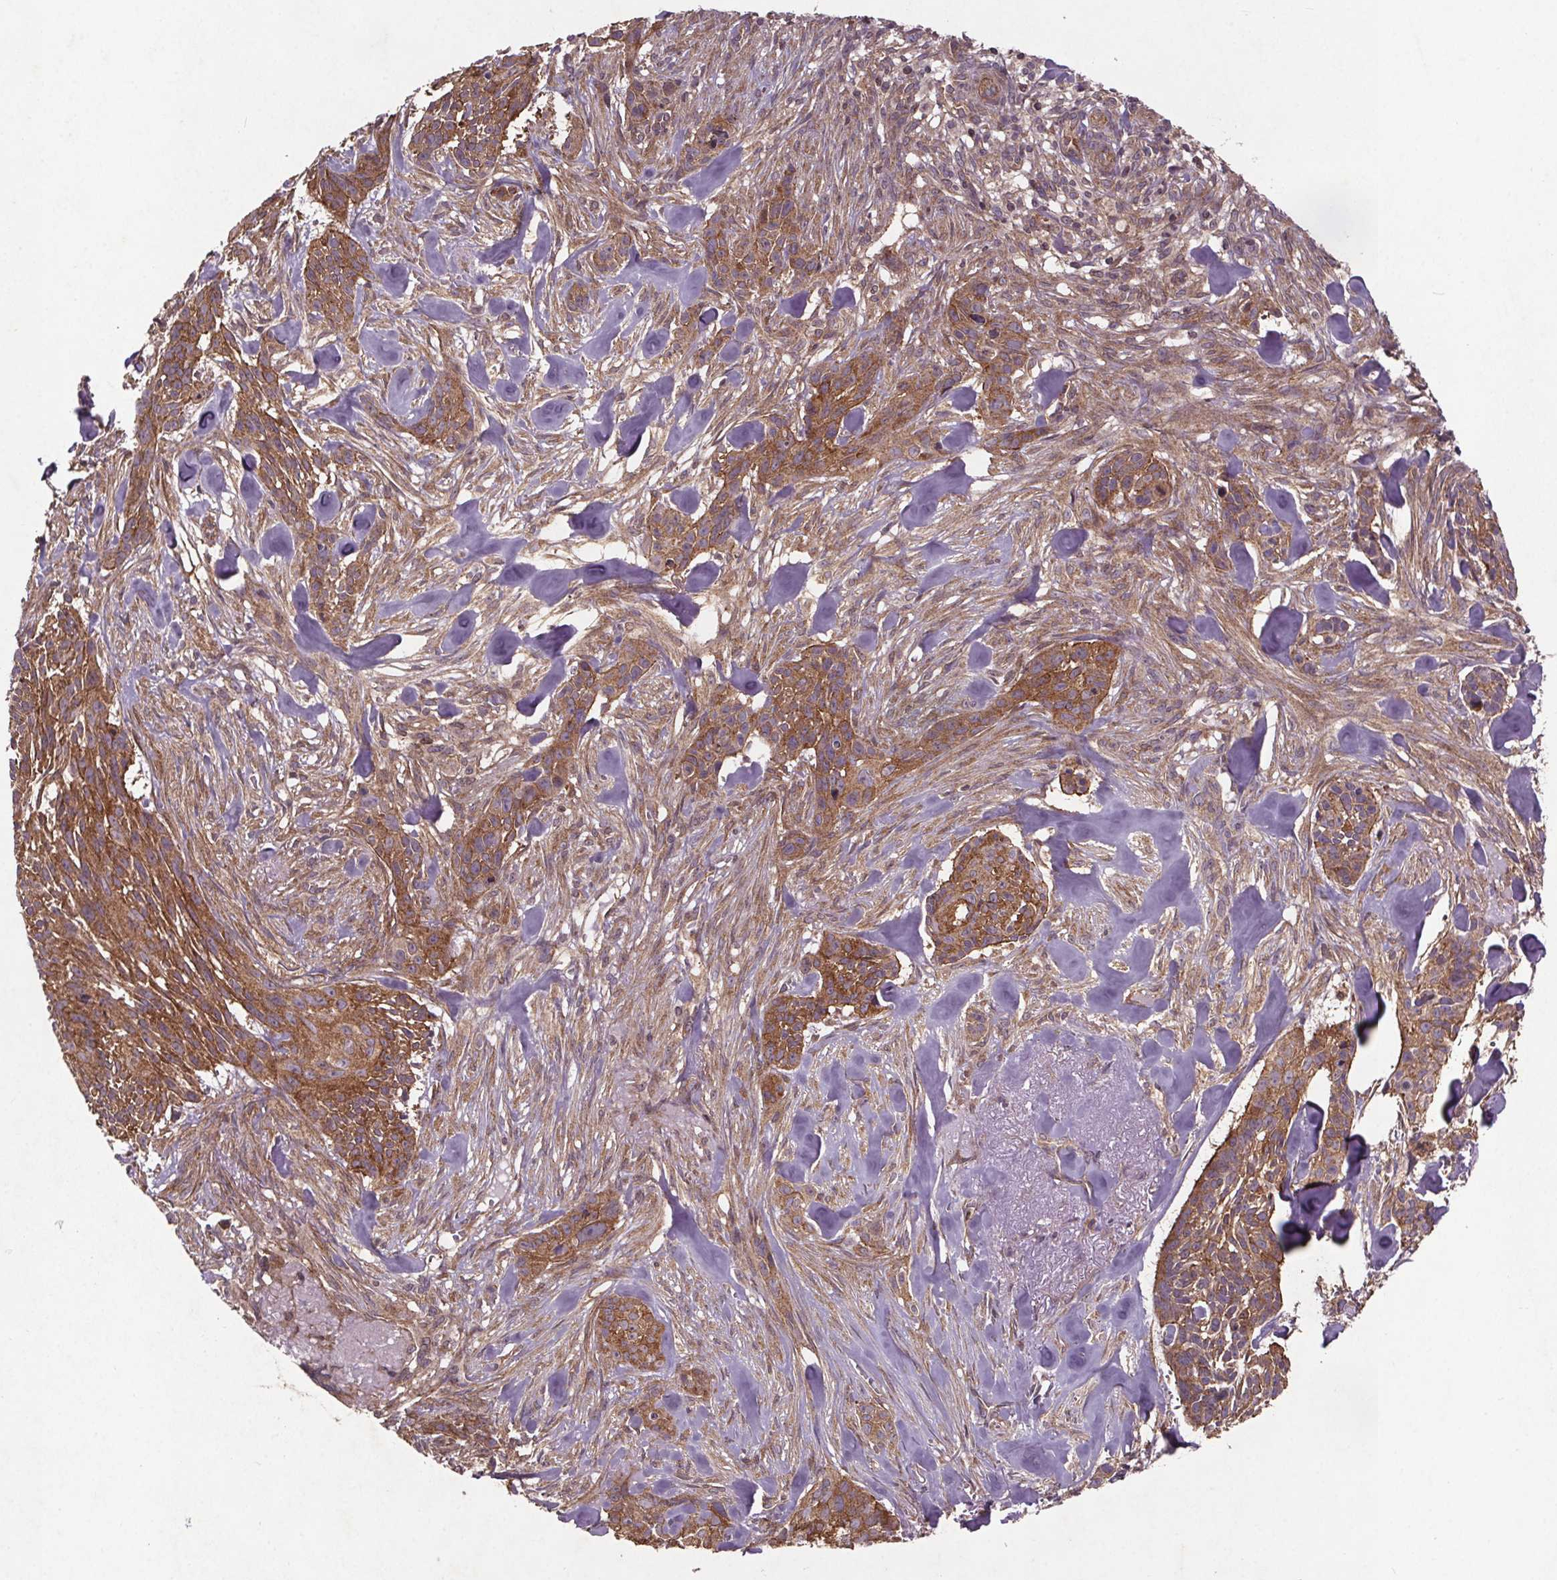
{"staining": {"intensity": "moderate", "quantity": ">75%", "location": "cytoplasmic/membranous"}, "tissue": "skin cancer", "cell_type": "Tumor cells", "image_type": "cancer", "snomed": [{"axis": "morphology", "description": "Basal cell carcinoma"}, {"axis": "topography", "description": "Skin"}], "caption": "Protein staining of skin cancer tissue reveals moderate cytoplasmic/membranous positivity in about >75% of tumor cells.", "gene": "STRN3", "patient": {"sex": "male", "age": 87}}